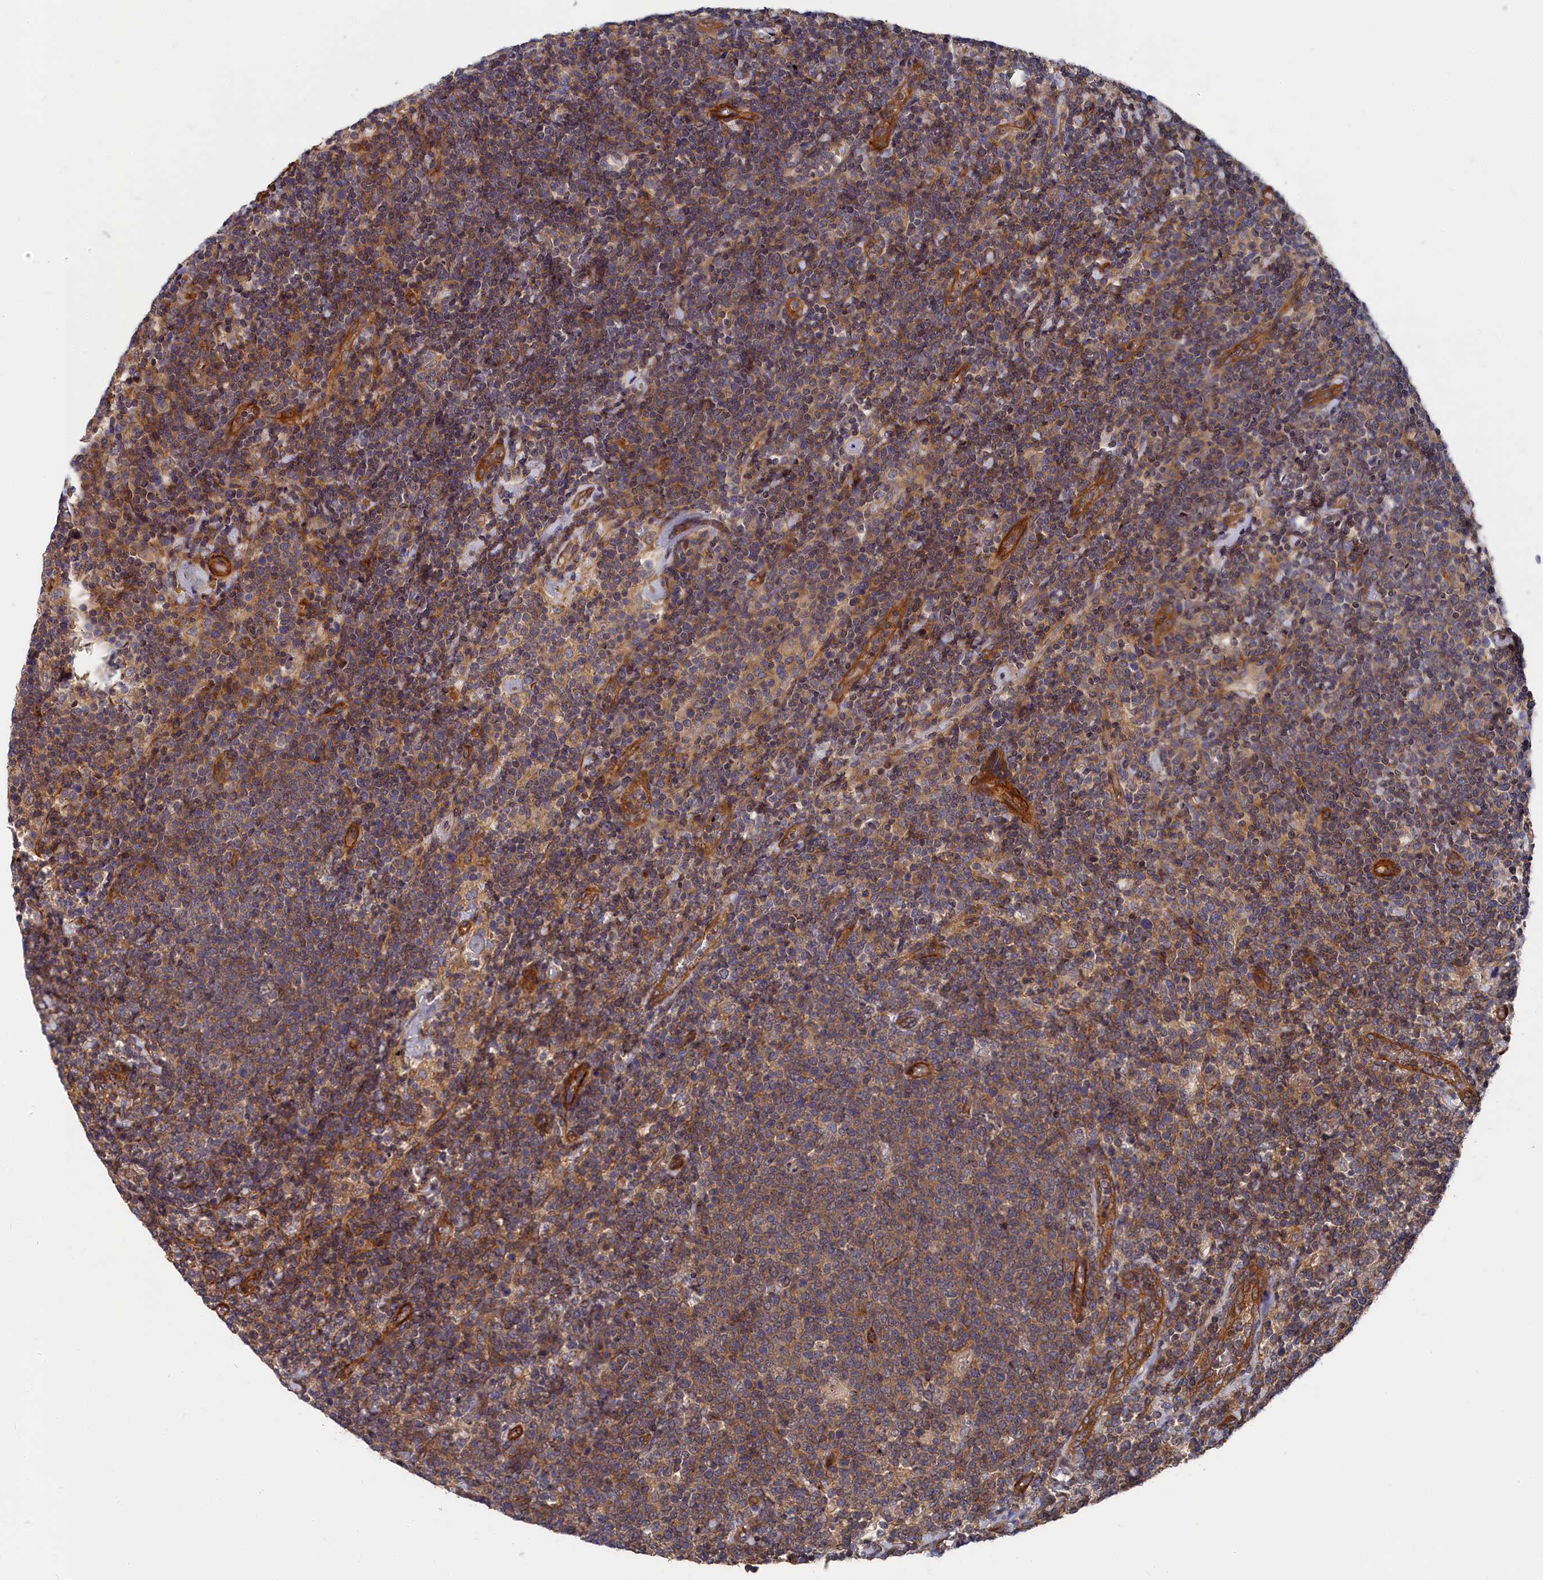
{"staining": {"intensity": "moderate", "quantity": ">75%", "location": "cytoplasmic/membranous"}, "tissue": "lymphoma", "cell_type": "Tumor cells", "image_type": "cancer", "snomed": [{"axis": "morphology", "description": "Malignant lymphoma, non-Hodgkin's type, High grade"}, {"axis": "topography", "description": "Lymph node"}], "caption": "Brown immunohistochemical staining in human lymphoma shows moderate cytoplasmic/membranous staining in about >75% of tumor cells. The protein of interest is stained brown, and the nuclei are stained in blue (DAB (3,3'-diaminobenzidine) IHC with brightfield microscopy, high magnification).", "gene": "LDHD", "patient": {"sex": "male", "age": 61}}